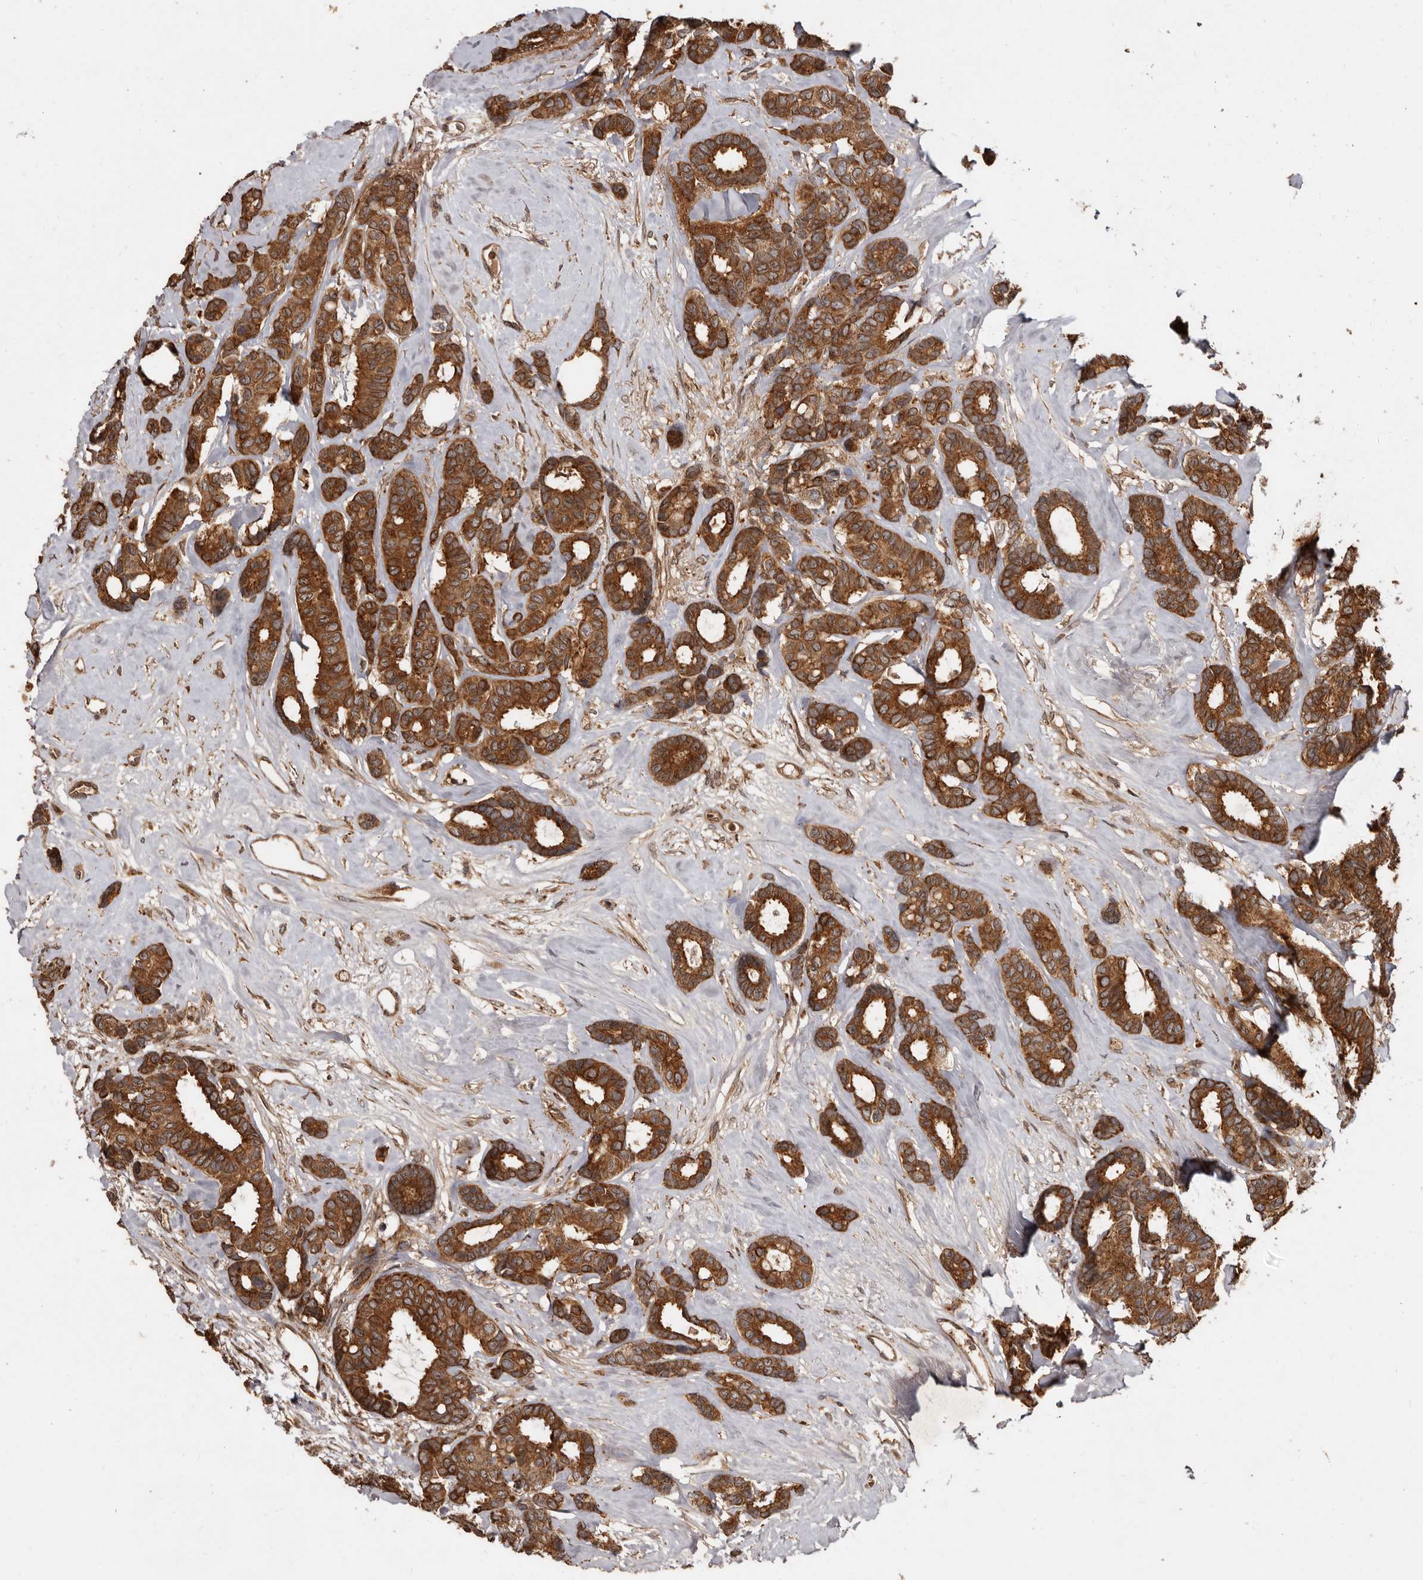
{"staining": {"intensity": "strong", "quantity": ">75%", "location": "cytoplasmic/membranous"}, "tissue": "breast cancer", "cell_type": "Tumor cells", "image_type": "cancer", "snomed": [{"axis": "morphology", "description": "Duct carcinoma"}, {"axis": "topography", "description": "Breast"}], "caption": "This photomicrograph exhibits immunohistochemistry staining of human intraductal carcinoma (breast), with high strong cytoplasmic/membranous staining in approximately >75% of tumor cells.", "gene": "STK36", "patient": {"sex": "female", "age": 87}}